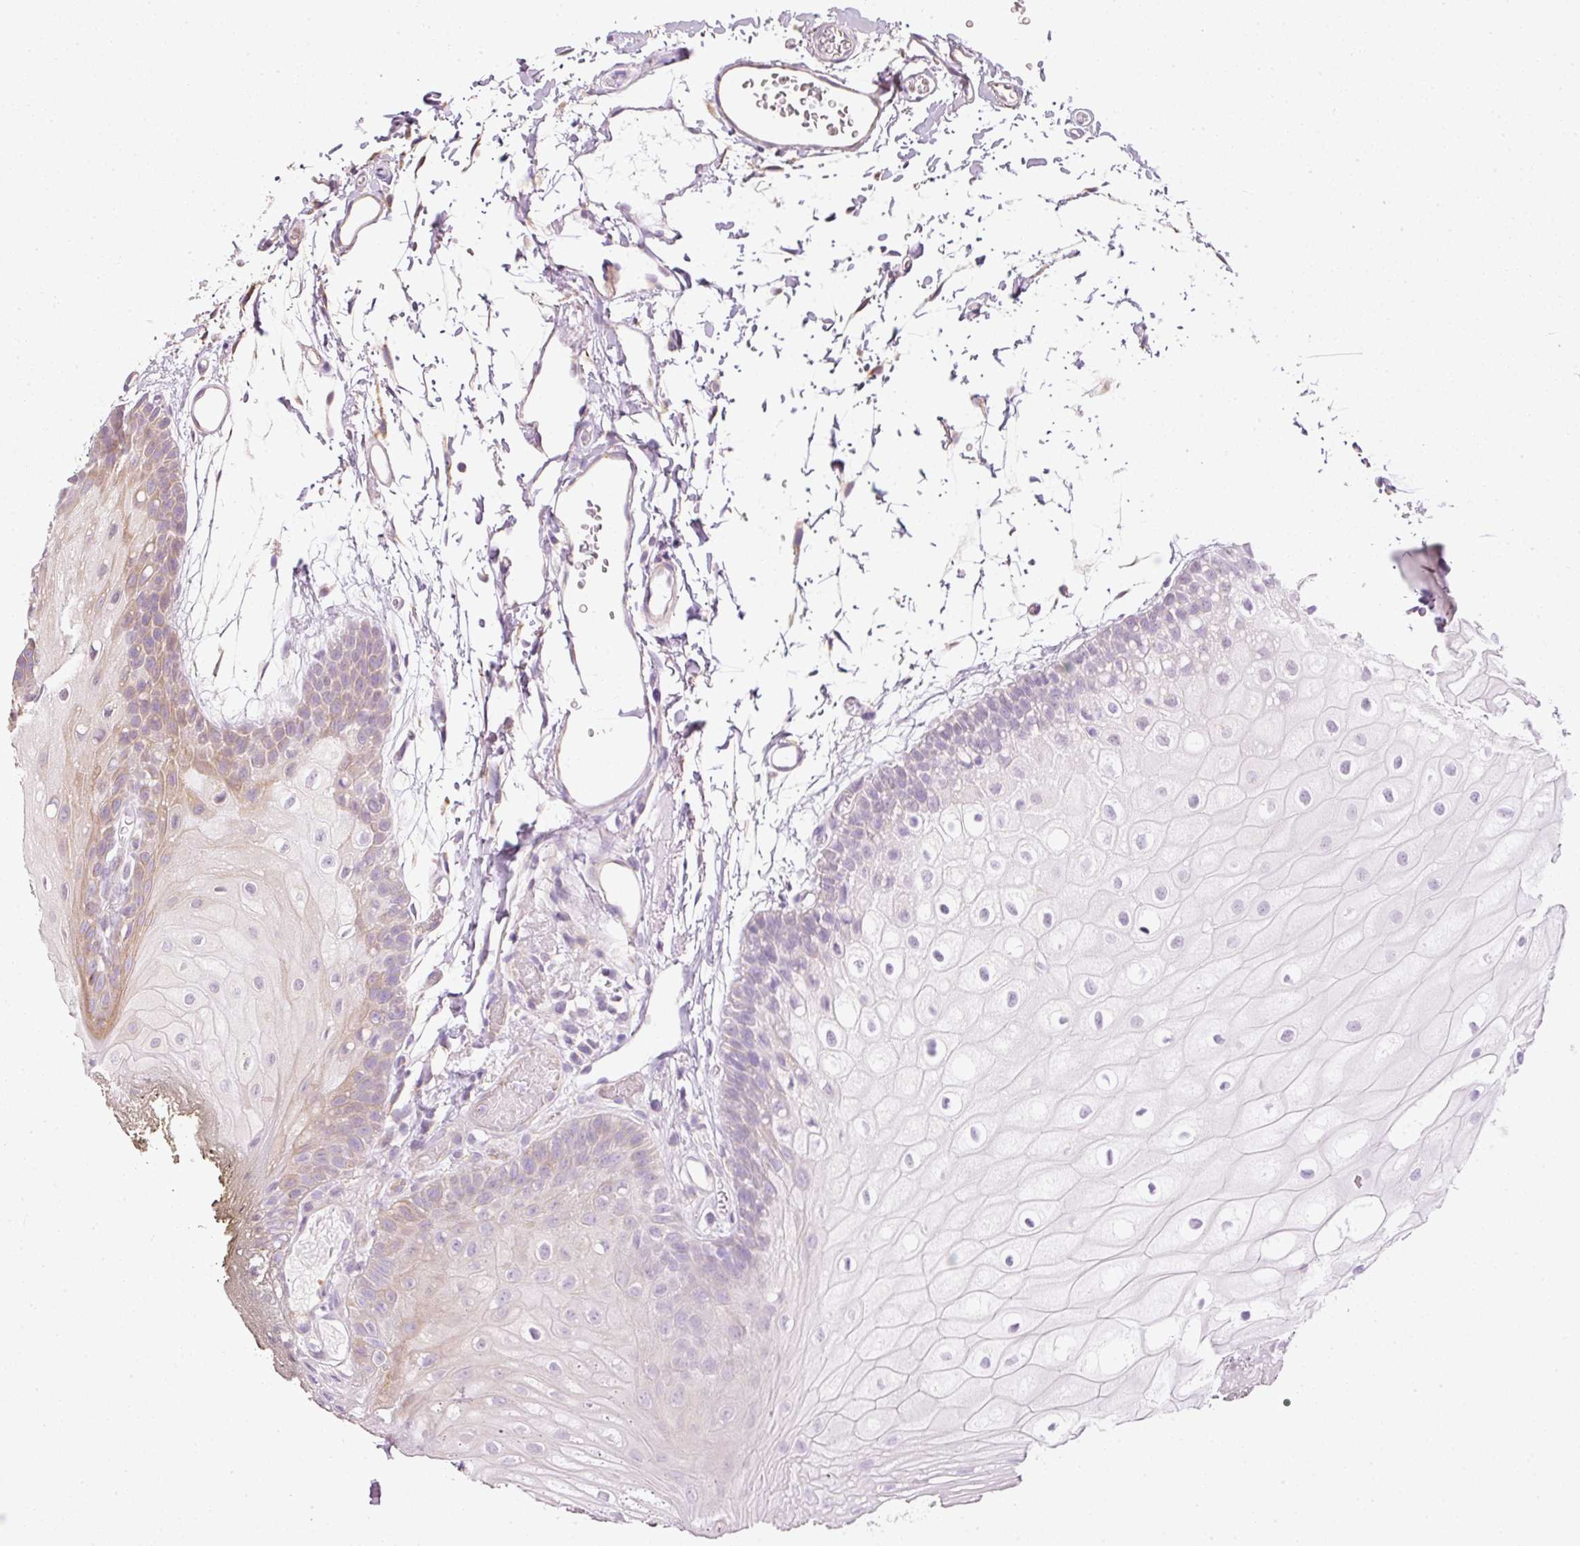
{"staining": {"intensity": "weak", "quantity": "<25%", "location": "cytoplasmic/membranous"}, "tissue": "oral mucosa", "cell_type": "Squamous epithelial cells", "image_type": "normal", "snomed": [{"axis": "morphology", "description": "Normal tissue, NOS"}, {"axis": "morphology", "description": "Squamous cell carcinoma, NOS"}, {"axis": "topography", "description": "Oral tissue"}, {"axis": "topography", "description": "Head-Neck"}], "caption": "This is an immunohistochemistry image of normal oral mucosa. There is no expression in squamous epithelial cells.", "gene": "MTHFD1L", "patient": {"sex": "female", "age": 81}}